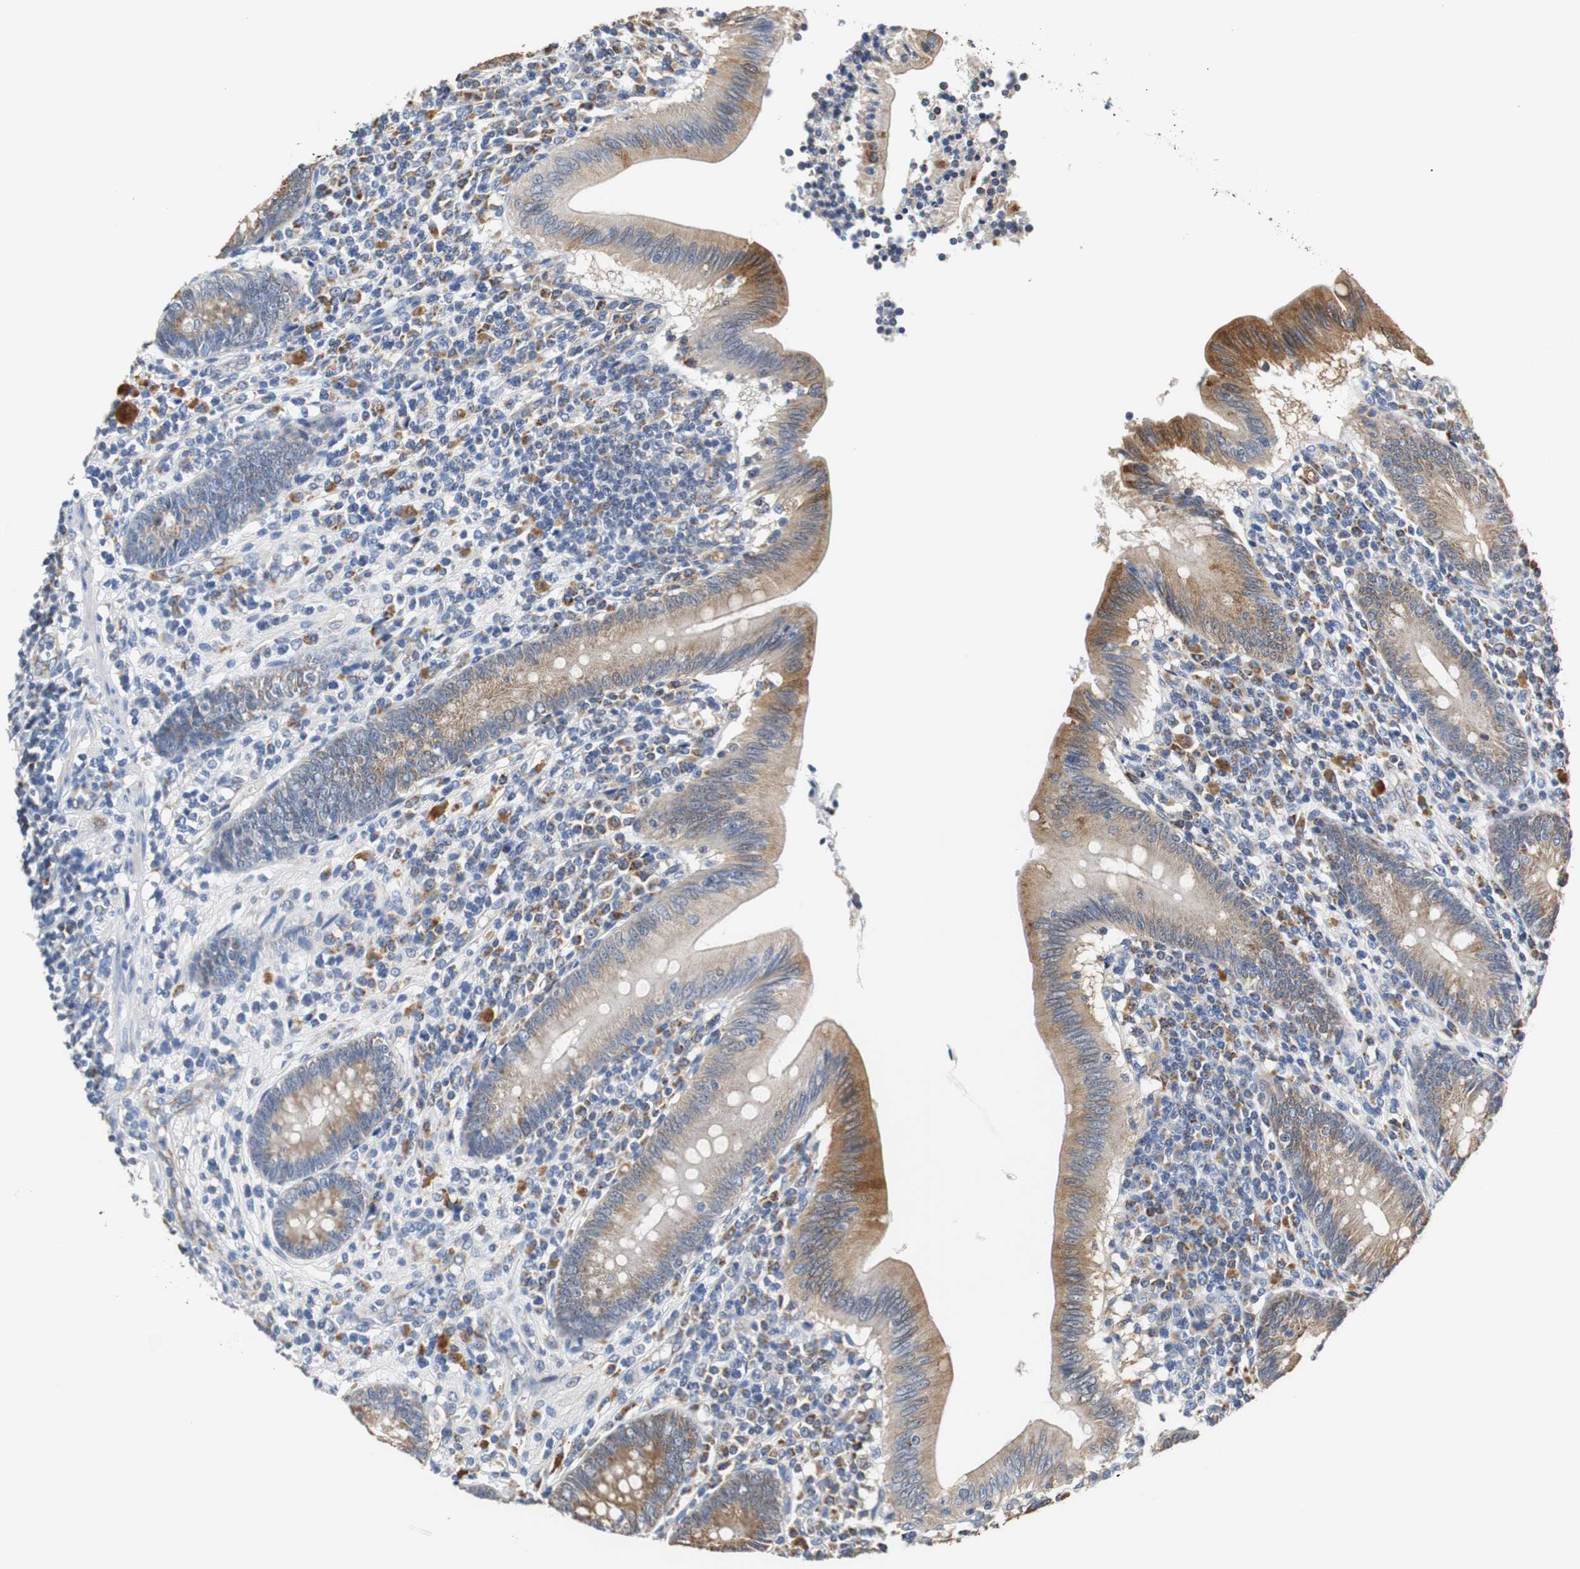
{"staining": {"intensity": "moderate", "quantity": ">75%", "location": "cytoplasmic/membranous"}, "tissue": "appendix", "cell_type": "Glandular cells", "image_type": "normal", "snomed": [{"axis": "morphology", "description": "Normal tissue, NOS"}, {"axis": "morphology", "description": "Inflammation, NOS"}, {"axis": "topography", "description": "Appendix"}], "caption": "Immunohistochemical staining of normal appendix reveals moderate cytoplasmic/membranous protein positivity in approximately >75% of glandular cells. (Stains: DAB (3,3'-diaminobenzidine) in brown, nuclei in blue, Microscopy: brightfield microscopy at high magnification).", "gene": "PCK1", "patient": {"sex": "male", "age": 46}}